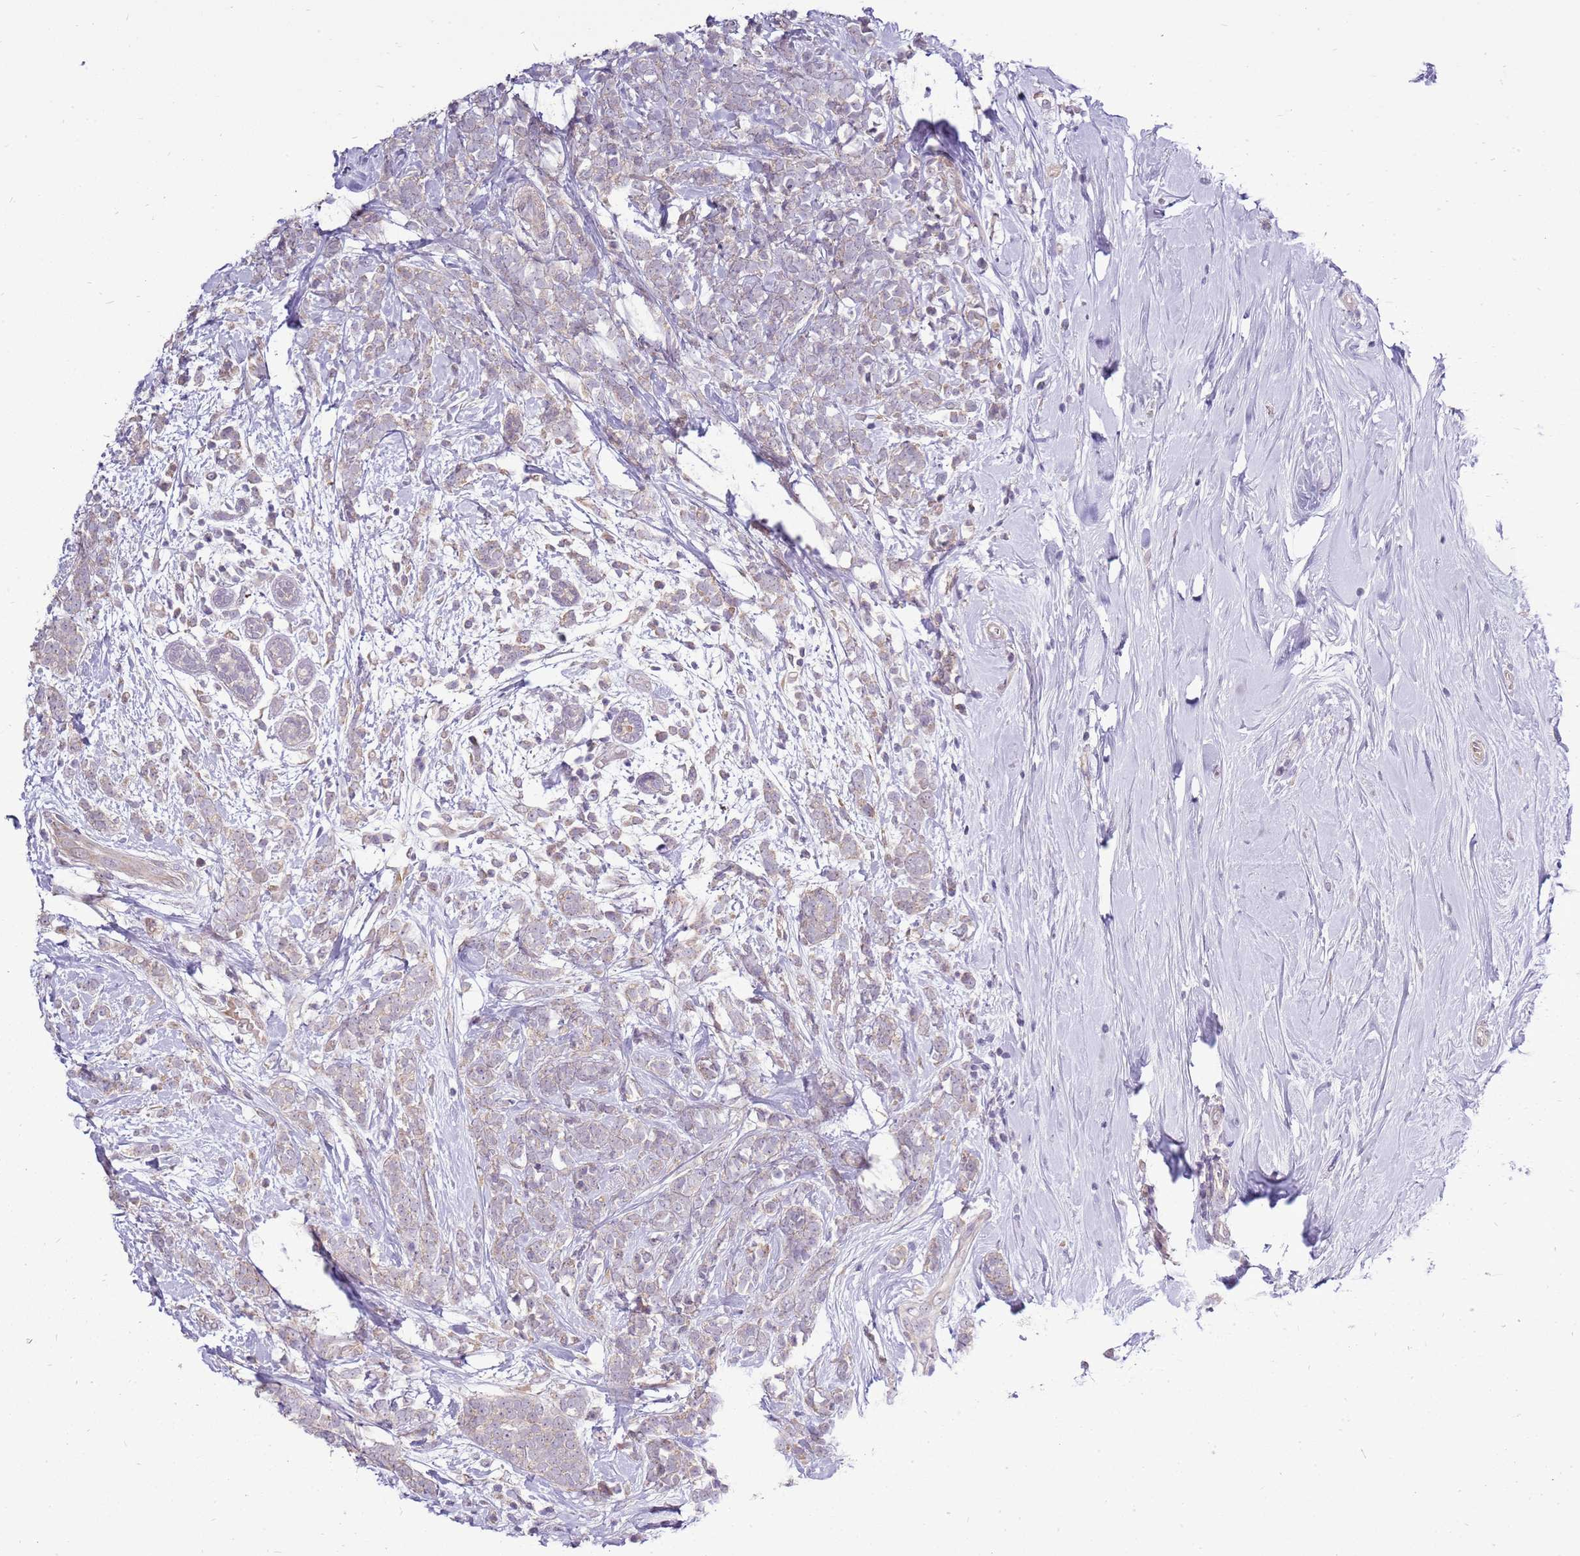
{"staining": {"intensity": "weak", "quantity": "<25%", "location": "cytoplasmic/membranous"}, "tissue": "breast cancer", "cell_type": "Tumor cells", "image_type": "cancer", "snomed": [{"axis": "morphology", "description": "Lobular carcinoma"}, {"axis": "topography", "description": "Breast"}], "caption": "Tumor cells show no significant expression in breast cancer. (DAB (3,3'-diaminobenzidine) immunohistochemistry visualized using brightfield microscopy, high magnification).", "gene": "UGGT2", "patient": {"sex": "female", "age": 58}}